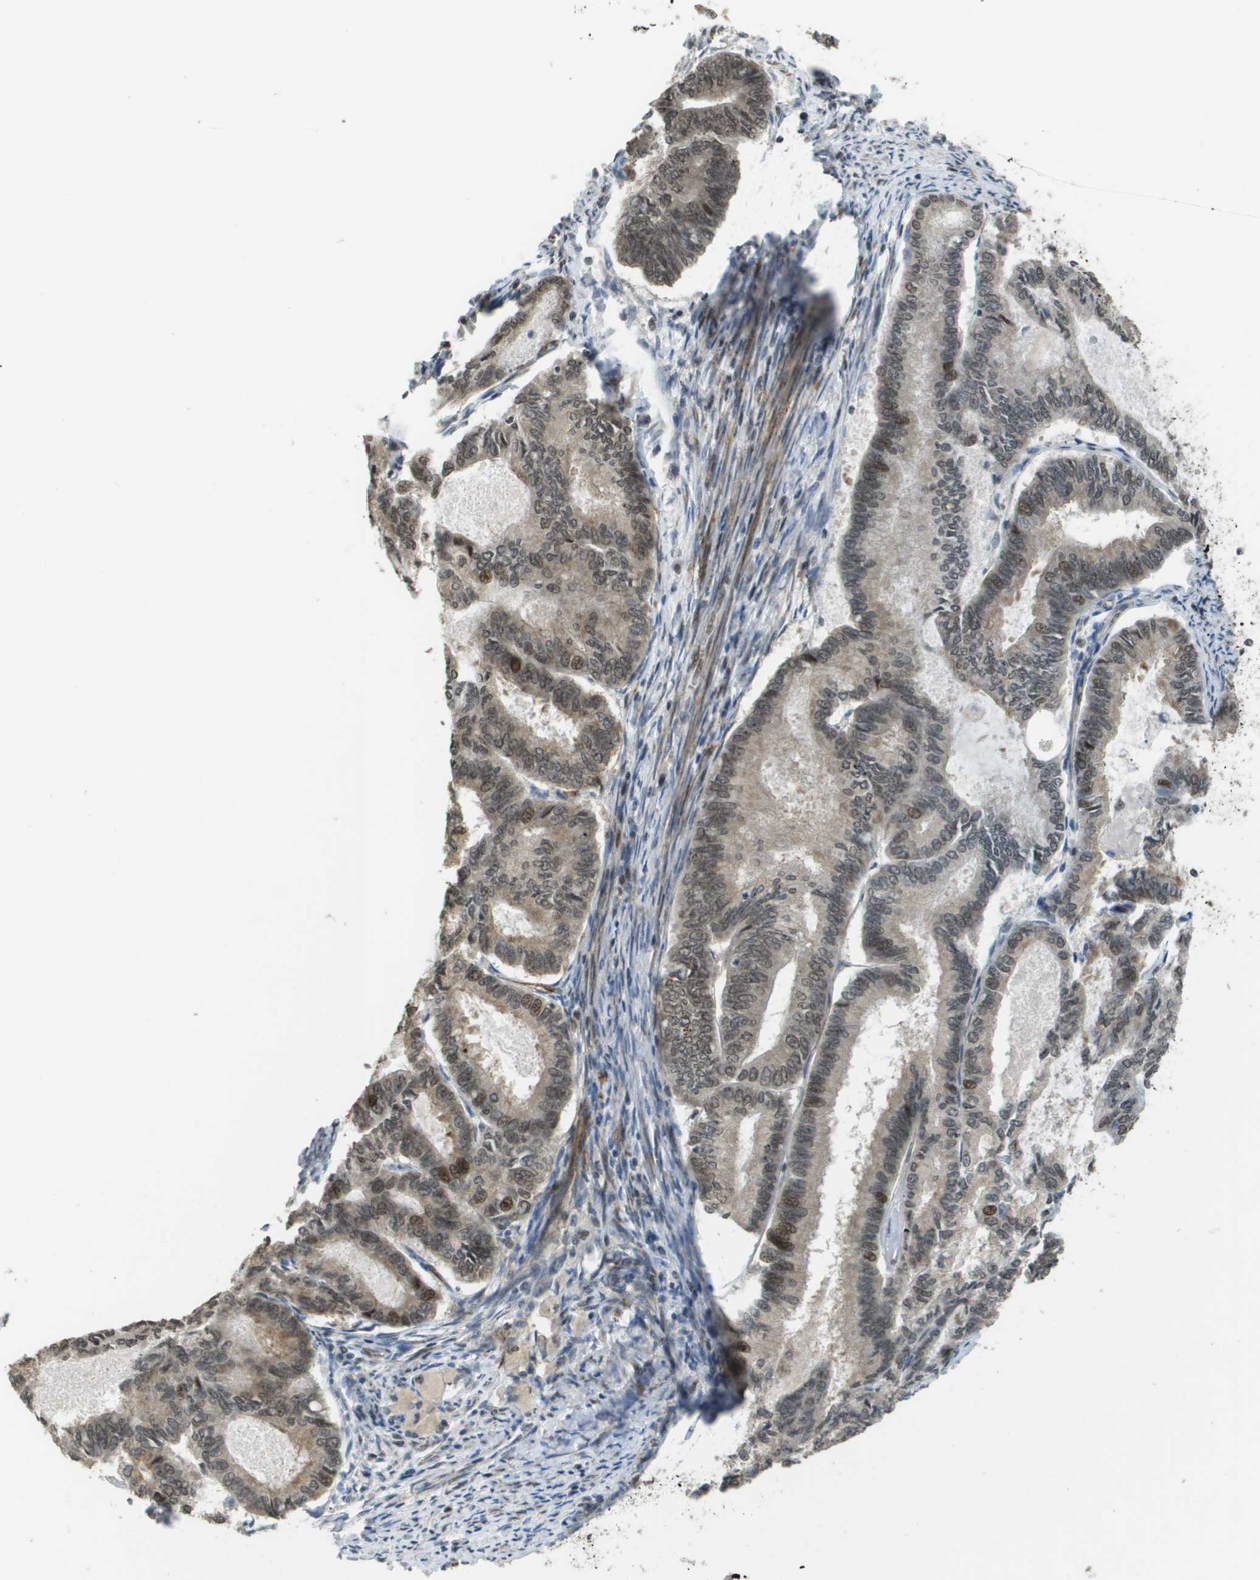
{"staining": {"intensity": "moderate", "quantity": ">75%", "location": "cytoplasmic/membranous,nuclear"}, "tissue": "endometrial cancer", "cell_type": "Tumor cells", "image_type": "cancer", "snomed": [{"axis": "morphology", "description": "Adenocarcinoma, NOS"}, {"axis": "topography", "description": "Endometrium"}], "caption": "Immunohistochemistry (IHC) of human endometrial adenocarcinoma exhibits medium levels of moderate cytoplasmic/membranous and nuclear expression in about >75% of tumor cells. (Brightfield microscopy of DAB IHC at high magnification).", "gene": "KAT5", "patient": {"sex": "female", "age": 86}}